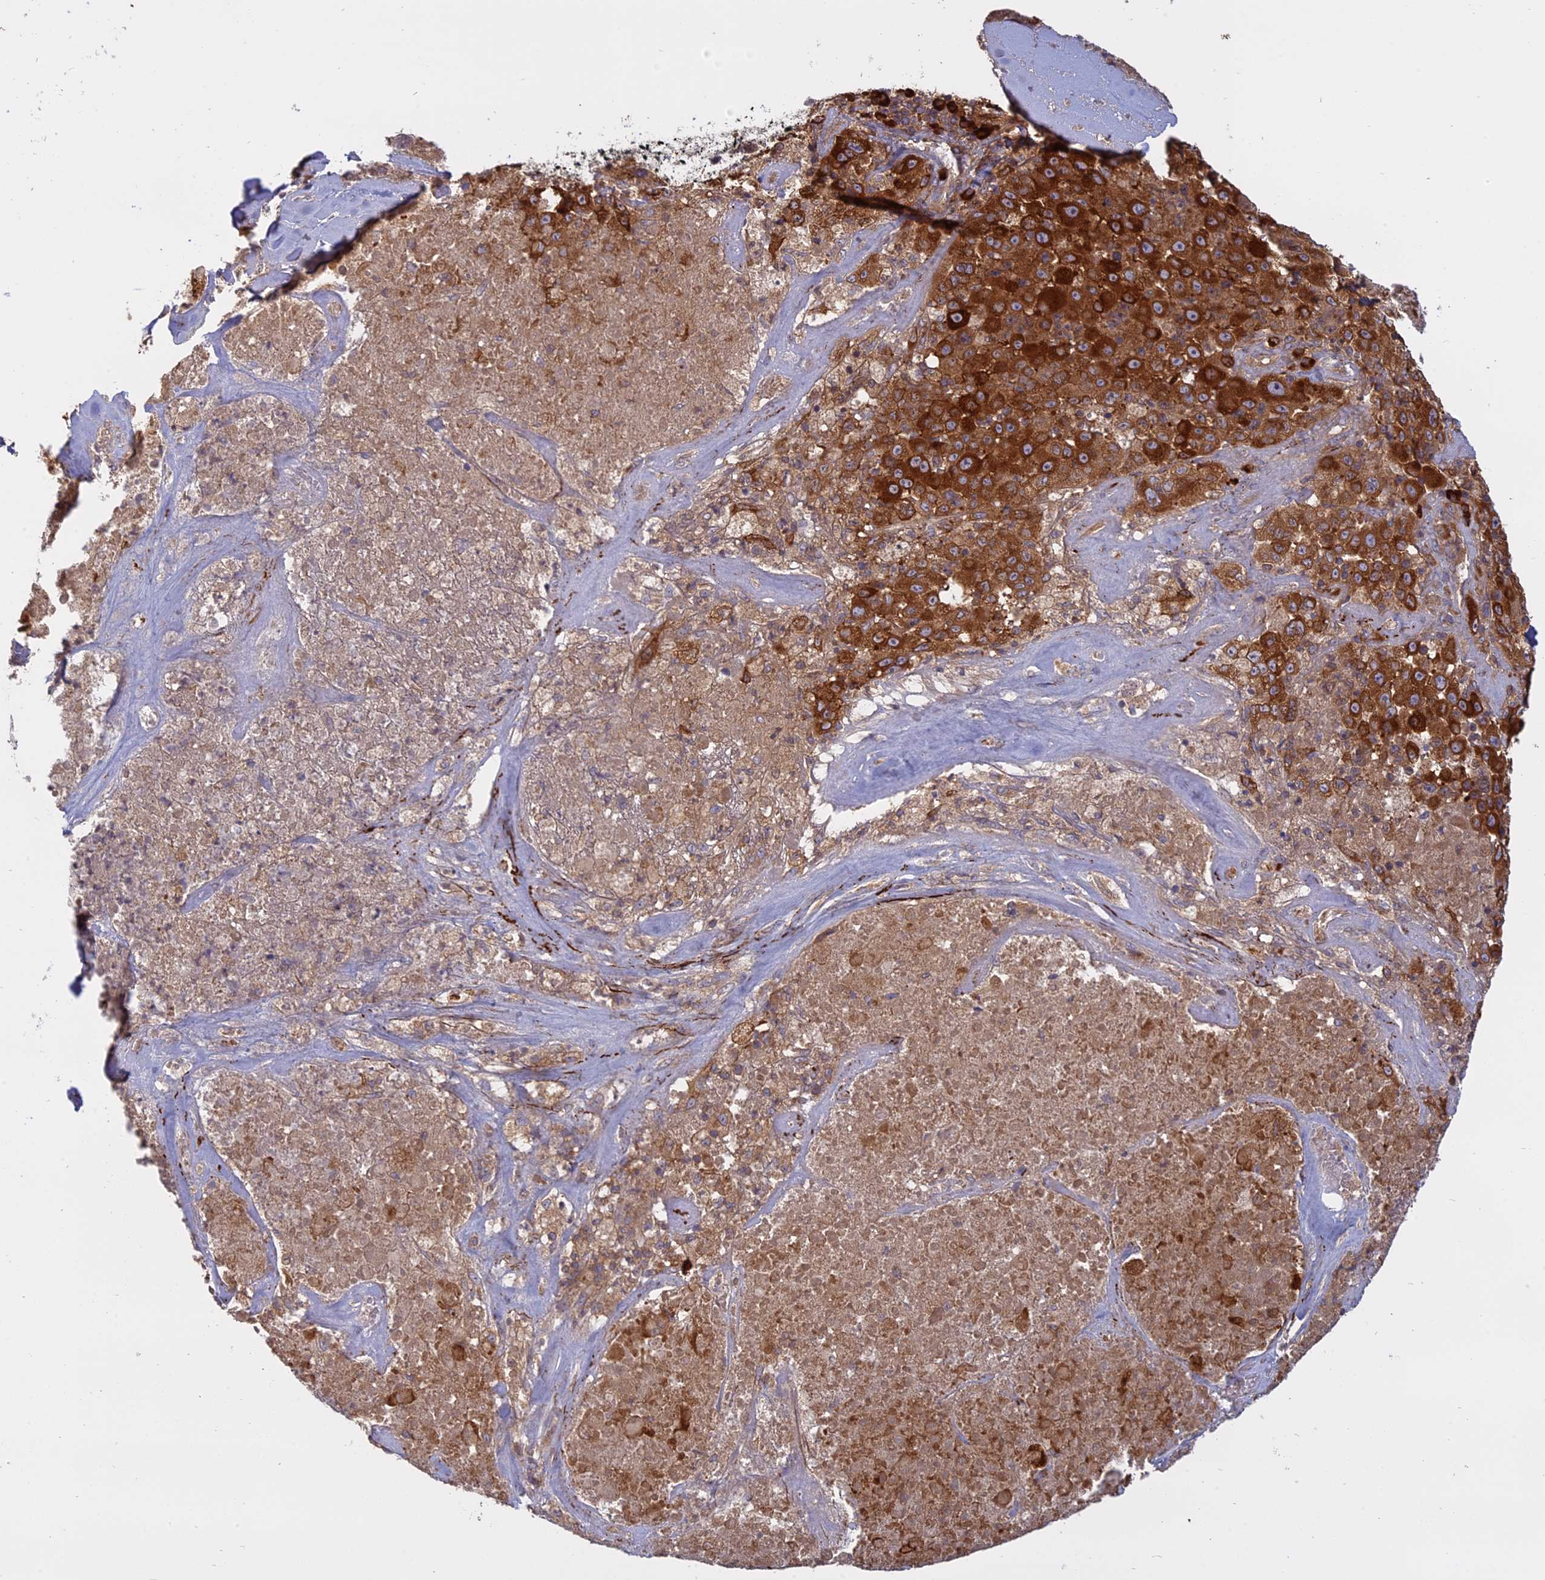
{"staining": {"intensity": "strong", "quantity": ">75%", "location": "cytoplasmic/membranous"}, "tissue": "melanoma", "cell_type": "Tumor cells", "image_type": "cancer", "snomed": [{"axis": "morphology", "description": "Malignant melanoma, Metastatic site"}, {"axis": "topography", "description": "Lymph node"}], "caption": "This histopathology image shows IHC staining of human melanoma, with high strong cytoplasmic/membranous expression in about >75% of tumor cells.", "gene": "TMEM208", "patient": {"sex": "male", "age": 62}}